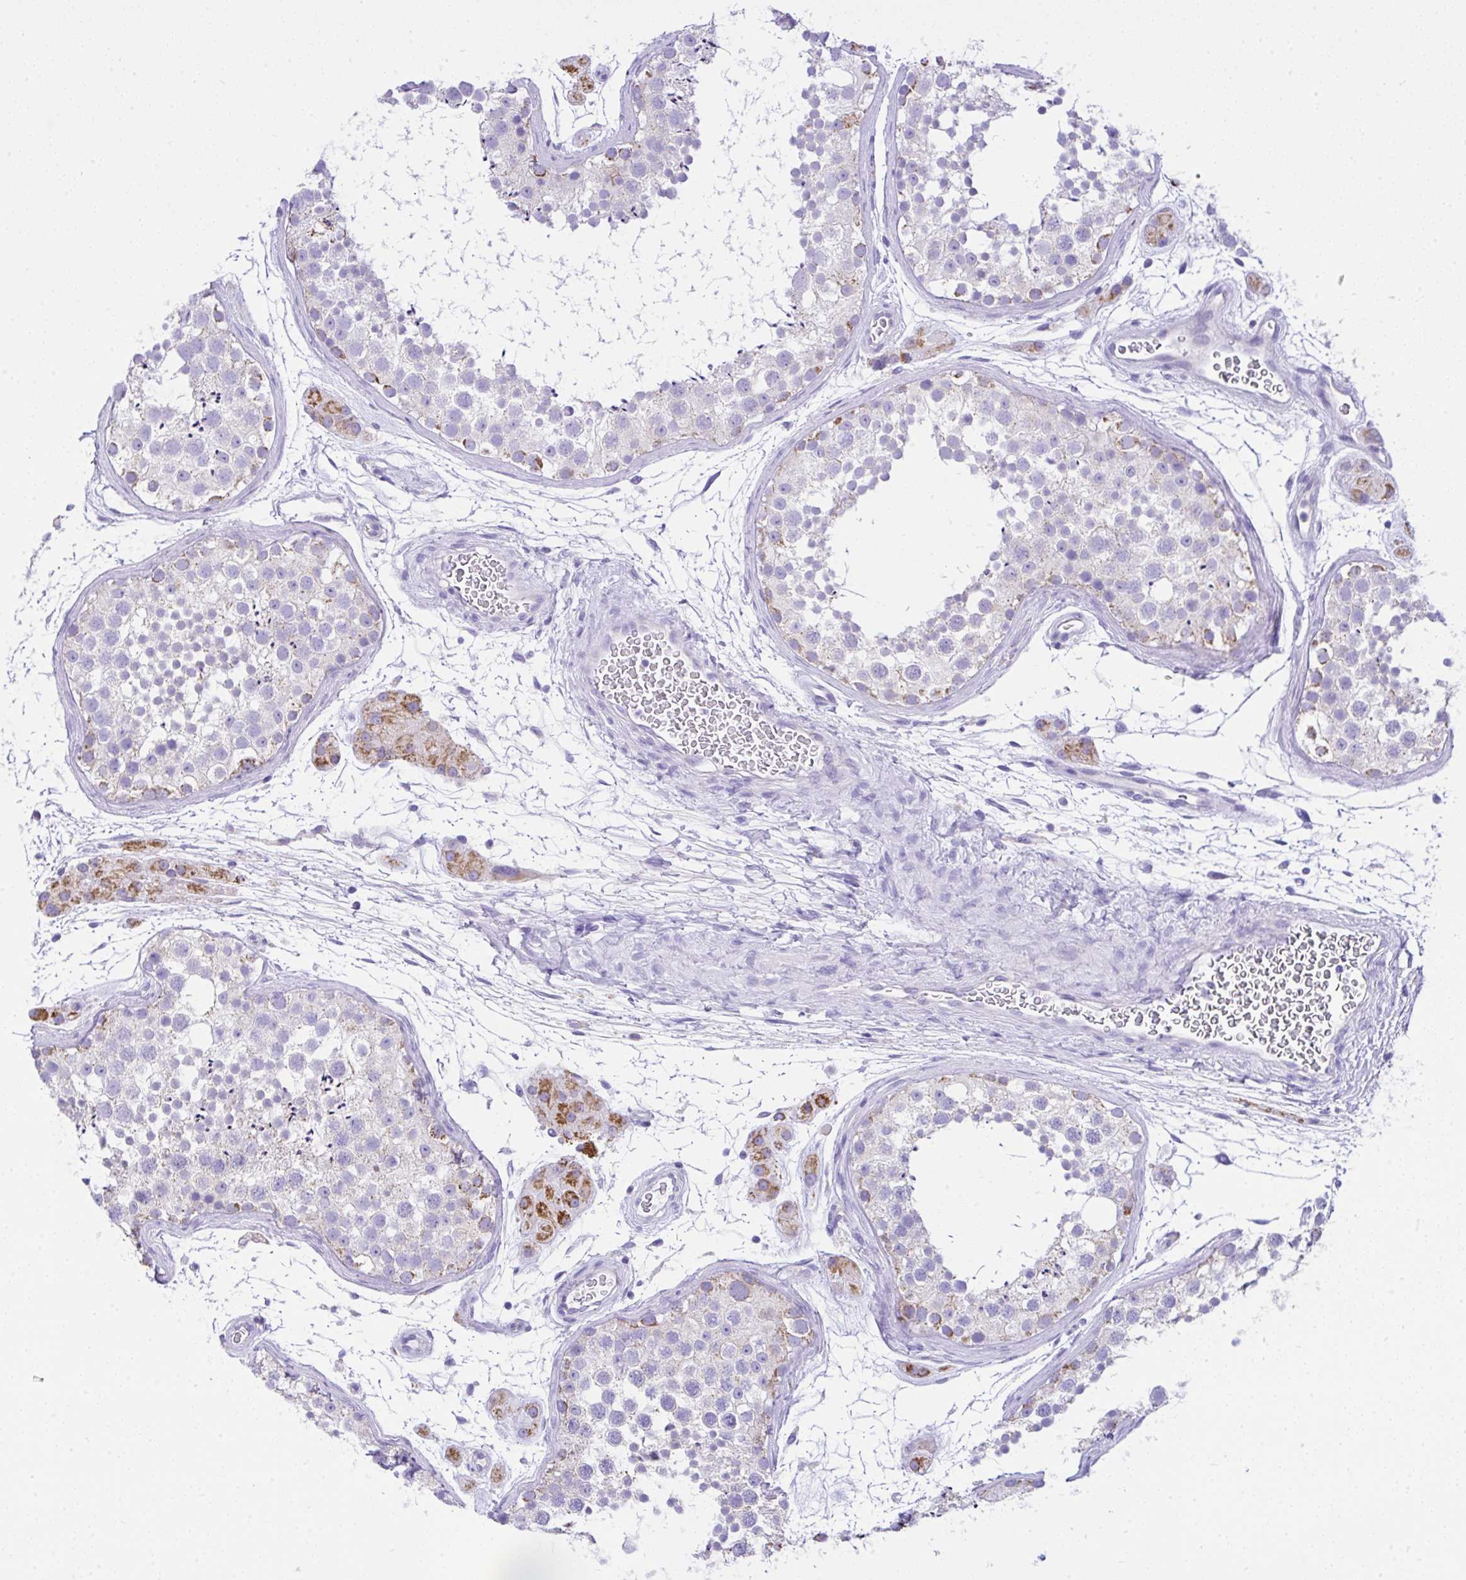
{"staining": {"intensity": "moderate", "quantity": "<25%", "location": "cytoplasmic/membranous"}, "tissue": "testis", "cell_type": "Cells in seminiferous ducts", "image_type": "normal", "snomed": [{"axis": "morphology", "description": "Normal tissue, NOS"}, {"axis": "topography", "description": "Testis"}], "caption": "Moderate cytoplasmic/membranous staining for a protein is seen in about <25% of cells in seminiferous ducts of unremarkable testis using immunohistochemistry.", "gene": "SLC13A1", "patient": {"sex": "male", "age": 41}}